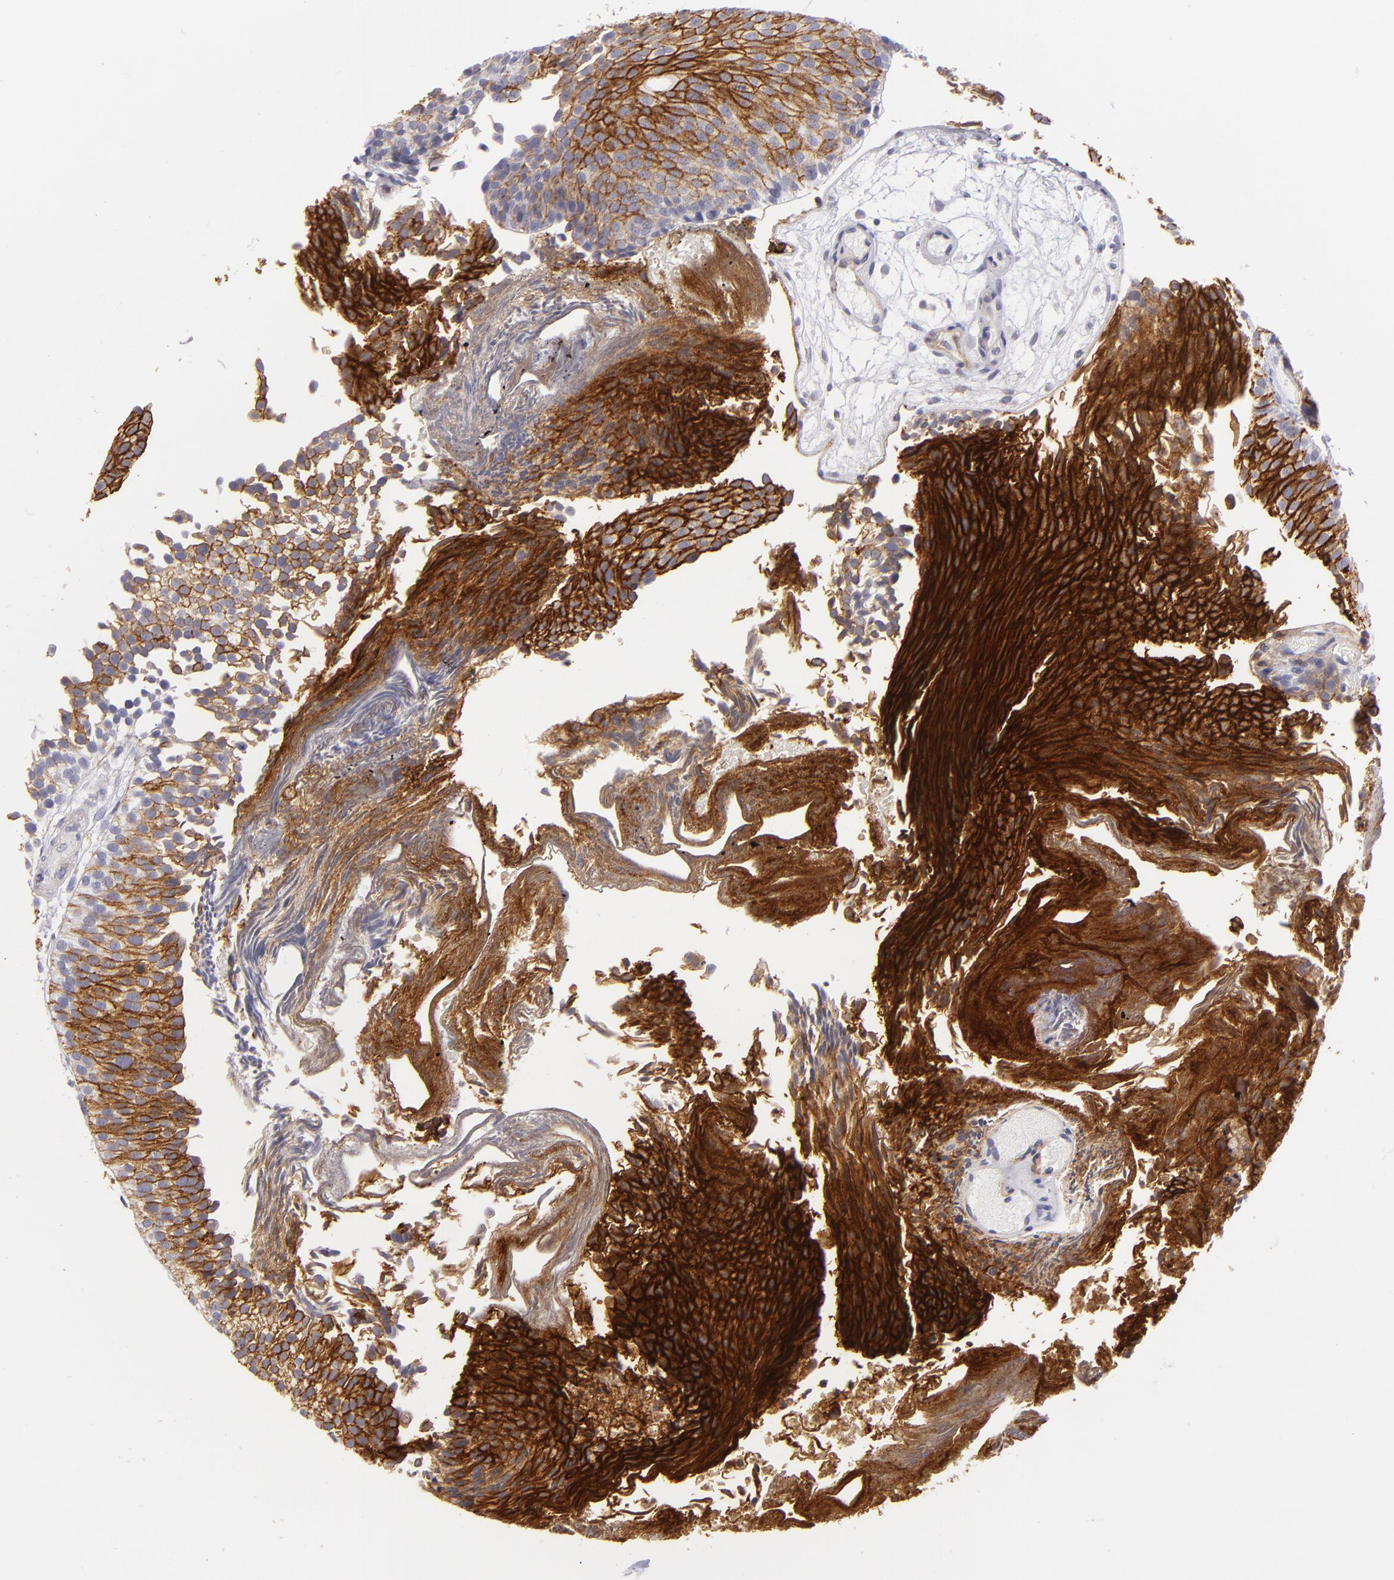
{"staining": {"intensity": "strong", "quantity": "25%-75%", "location": "cytoplasmic/membranous"}, "tissue": "urothelial cancer", "cell_type": "Tumor cells", "image_type": "cancer", "snomed": [{"axis": "morphology", "description": "Urothelial carcinoma, Low grade"}, {"axis": "topography", "description": "Urinary bladder"}], "caption": "Strong cytoplasmic/membranous positivity is present in about 25%-75% of tumor cells in urothelial cancer.", "gene": "THBD", "patient": {"sex": "male", "age": 84}}